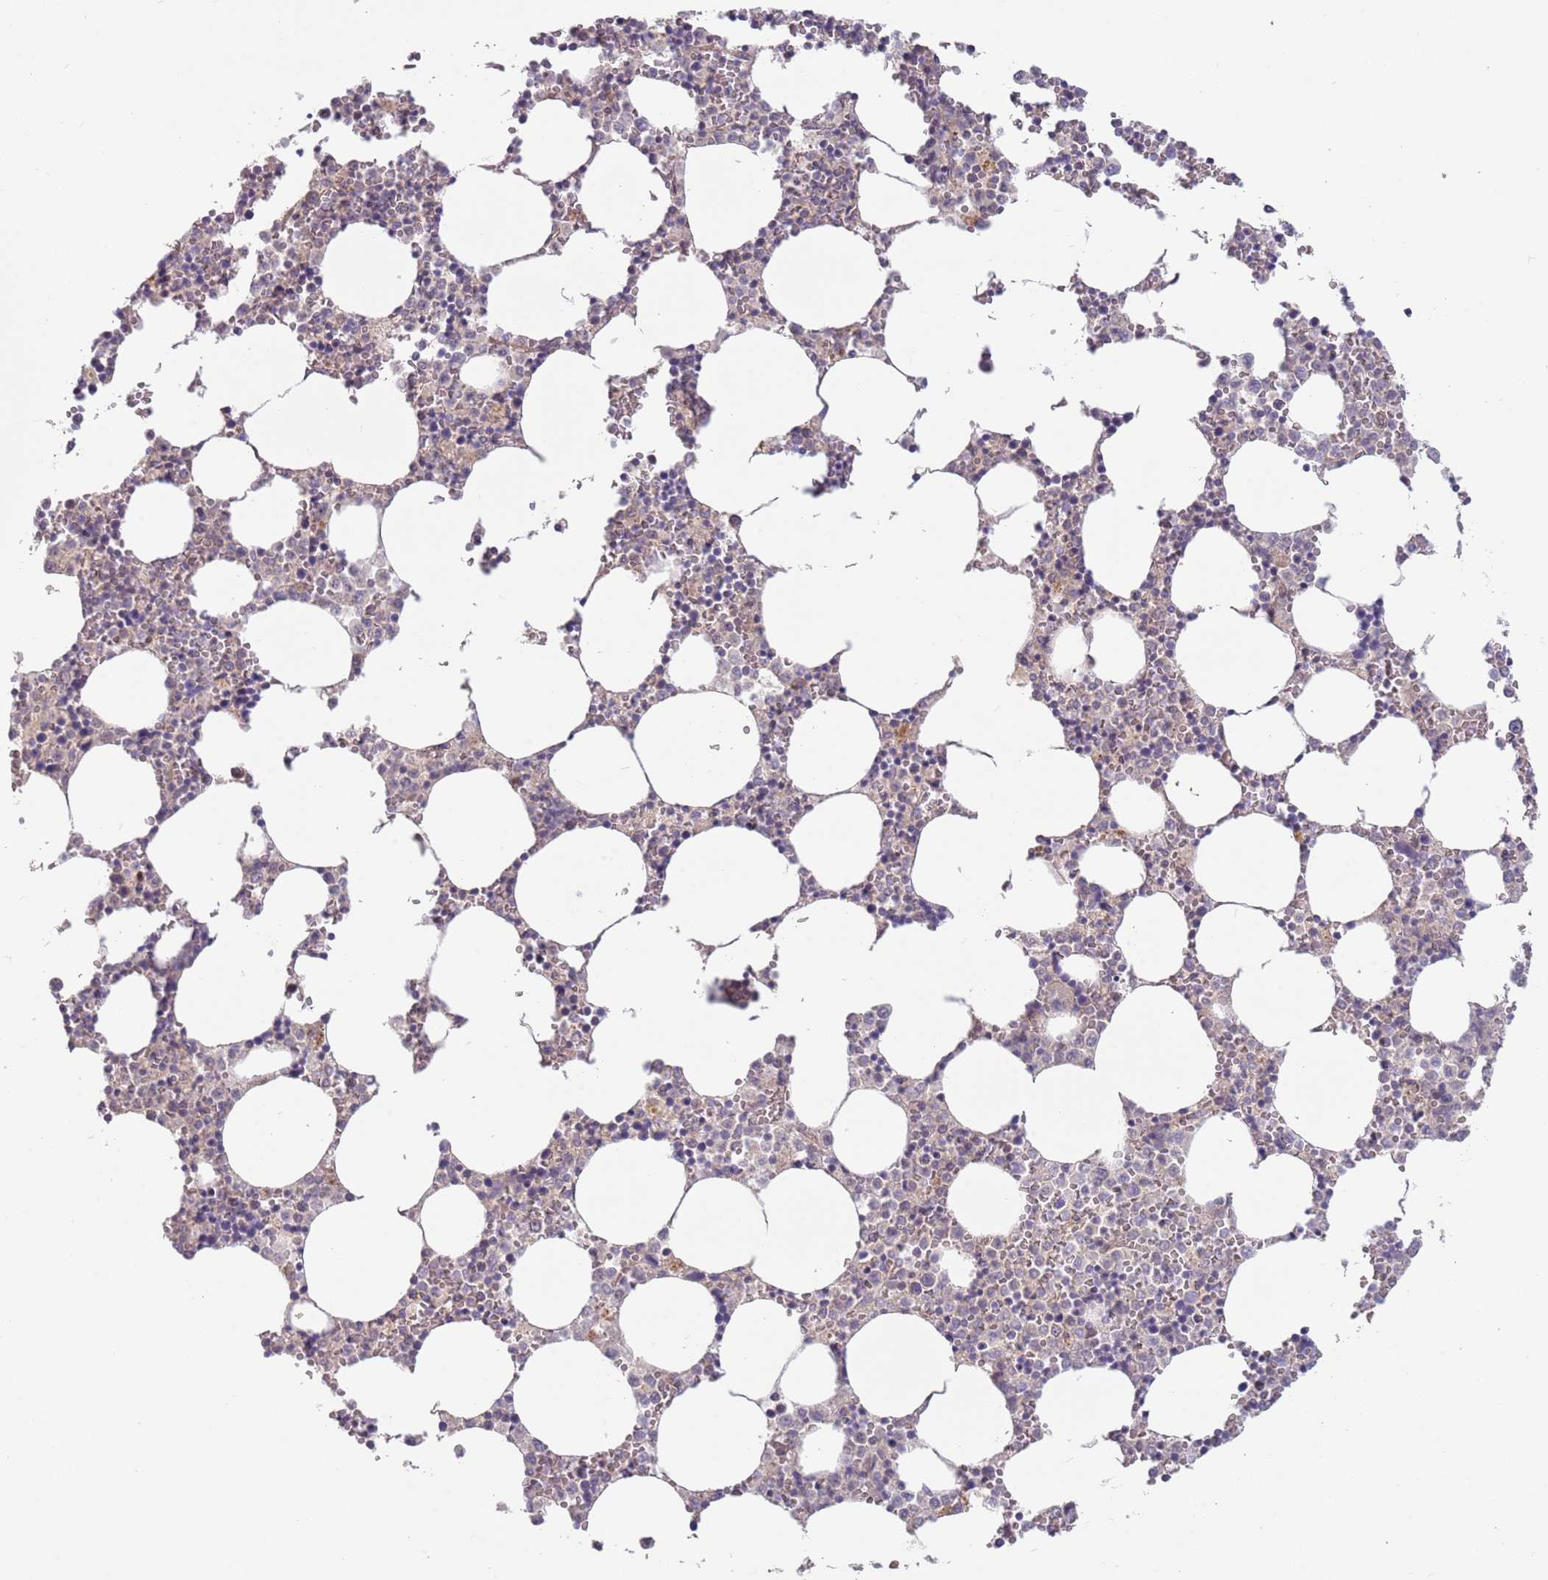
{"staining": {"intensity": "weak", "quantity": "<25%", "location": "cytoplasmic/membranous"}, "tissue": "bone marrow", "cell_type": "Hematopoietic cells", "image_type": "normal", "snomed": [{"axis": "morphology", "description": "Normal tissue, NOS"}, {"axis": "topography", "description": "Bone marrow"}], "caption": "This is an IHC histopathology image of unremarkable bone marrow. There is no positivity in hematopoietic cells.", "gene": "SAV1", "patient": {"sex": "female", "age": 64}}